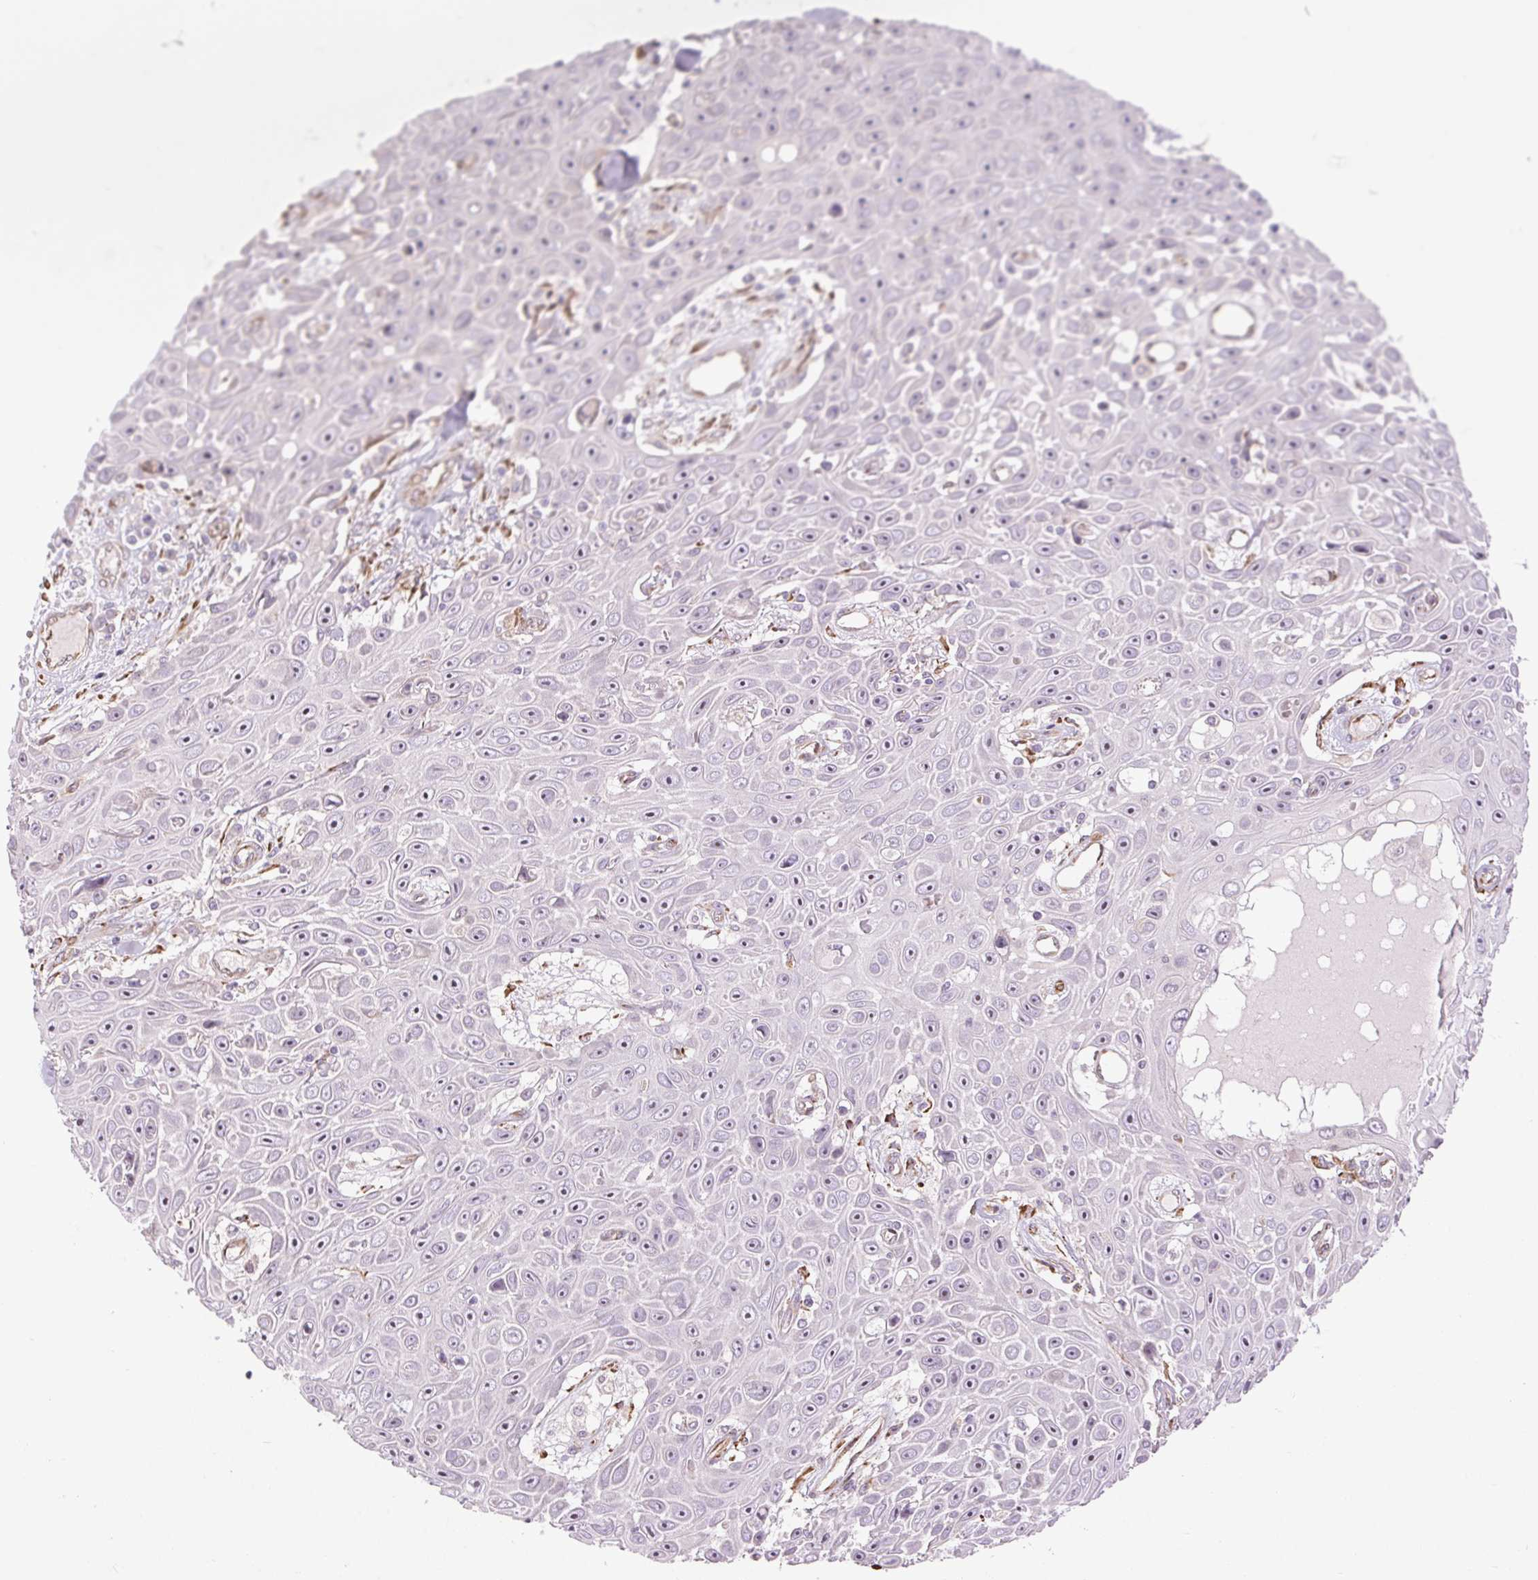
{"staining": {"intensity": "negative", "quantity": "none", "location": "none"}, "tissue": "skin cancer", "cell_type": "Tumor cells", "image_type": "cancer", "snomed": [{"axis": "morphology", "description": "Squamous cell carcinoma, NOS"}, {"axis": "topography", "description": "Skin"}], "caption": "IHC of human squamous cell carcinoma (skin) reveals no staining in tumor cells.", "gene": "METTL17", "patient": {"sex": "male", "age": 82}}